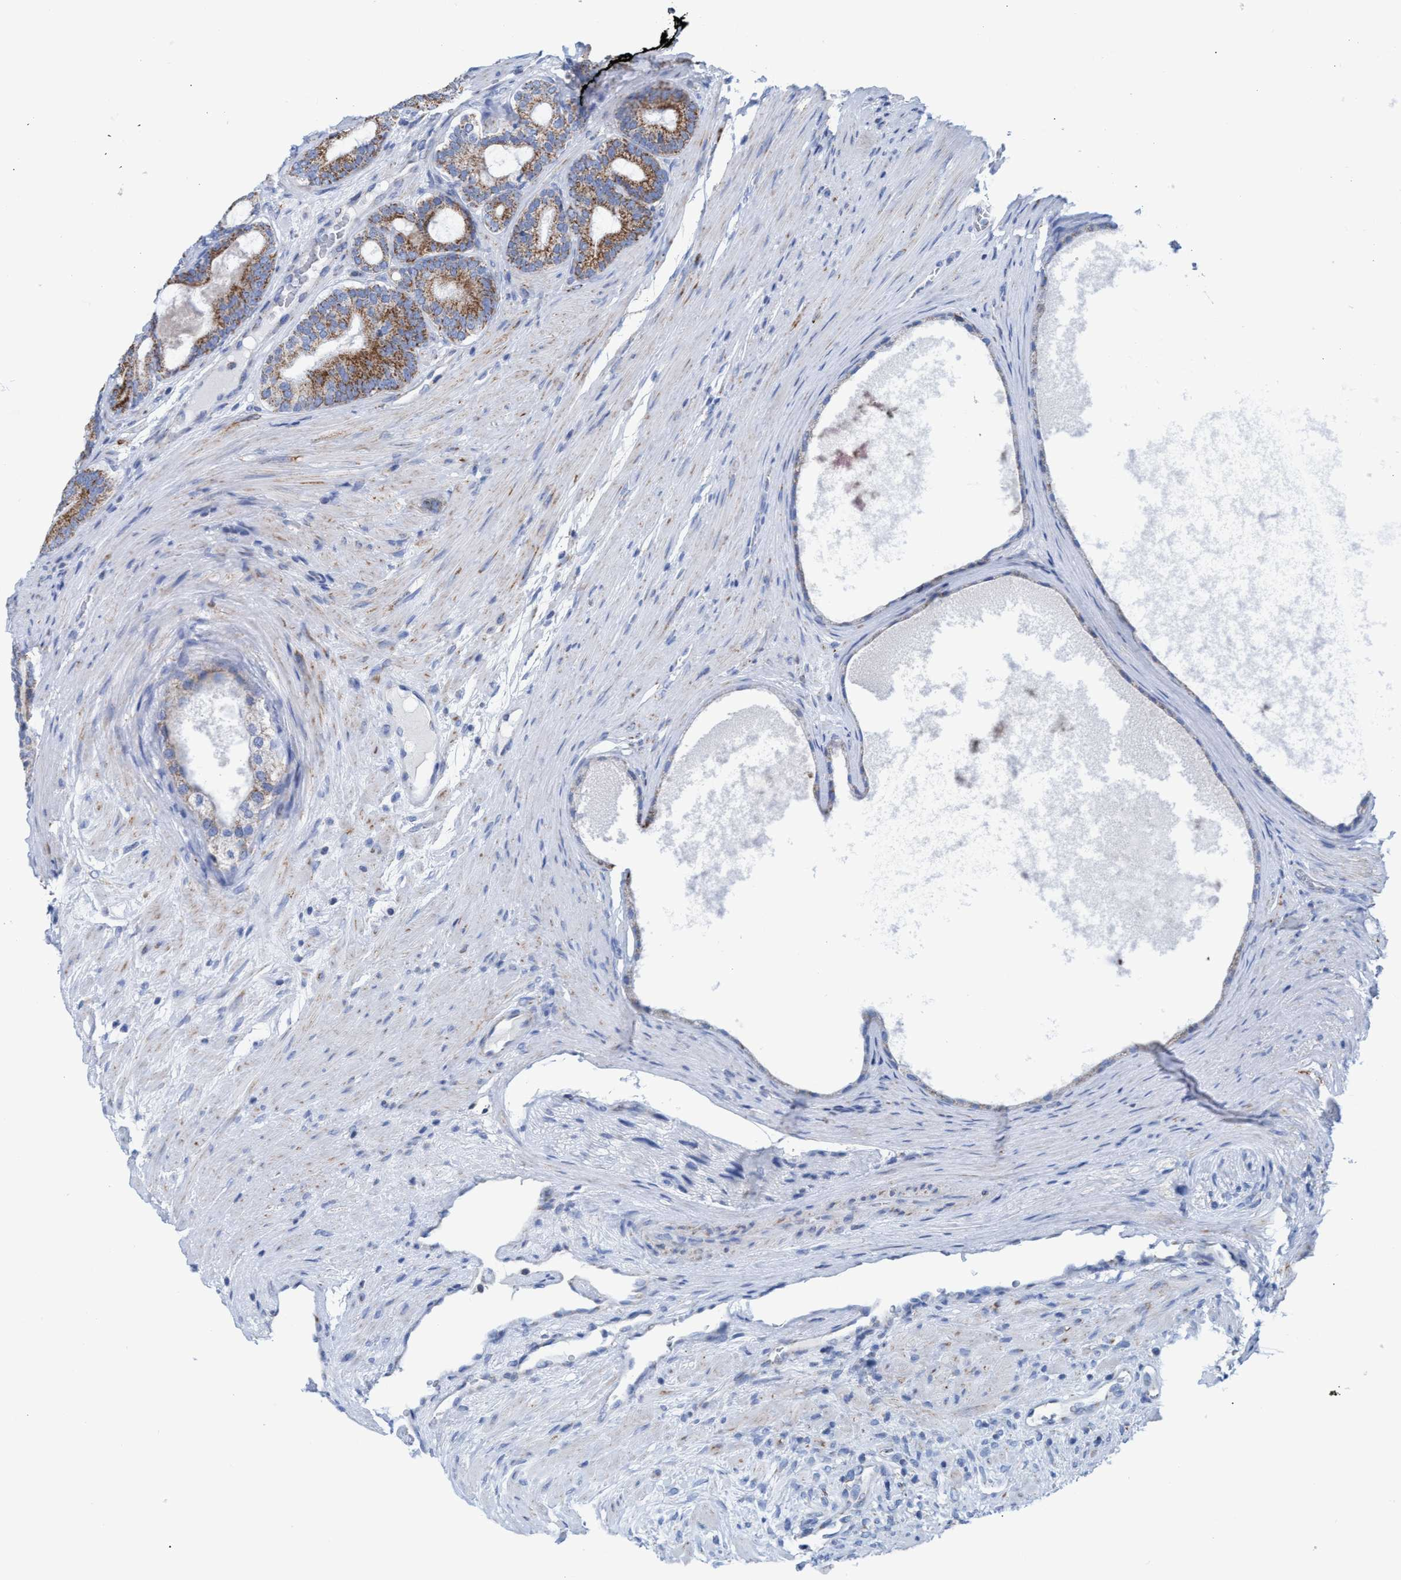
{"staining": {"intensity": "moderate", "quantity": ">75%", "location": "cytoplasmic/membranous"}, "tissue": "prostate cancer", "cell_type": "Tumor cells", "image_type": "cancer", "snomed": [{"axis": "morphology", "description": "Adenocarcinoma, High grade"}, {"axis": "topography", "description": "Prostate"}], "caption": "Protein staining by immunohistochemistry displays moderate cytoplasmic/membranous expression in about >75% of tumor cells in prostate high-grade adenocarcinoma. Using DAB (brown) and hematoxylin (blue) stains, captured at high magnification using brightfield microscopy.", "gene": "GGA3", "patient": {"sex": "male", "age": 60}}